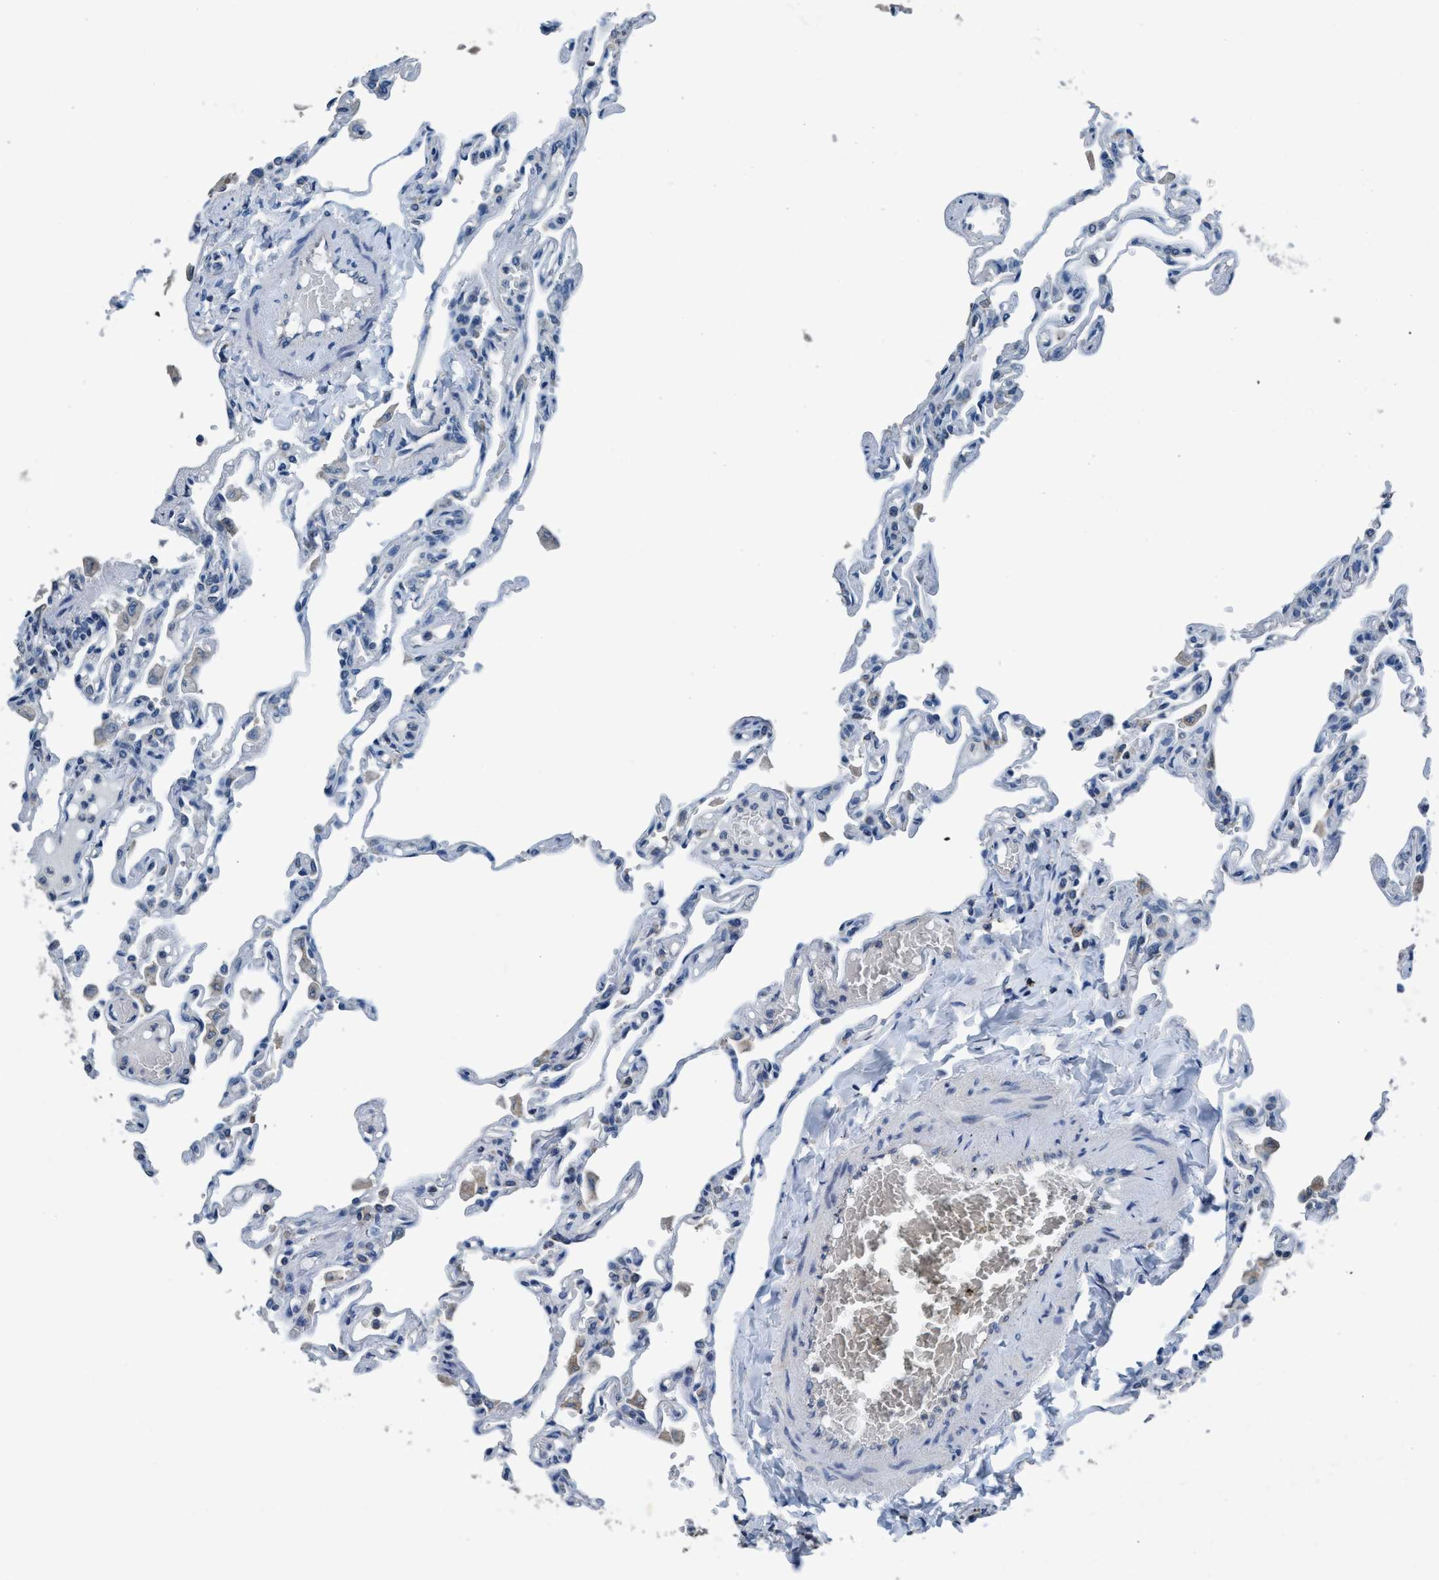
{"staining": {"intensity": "negative", "quantity": "none", "location": "none"}, "tissue": "lung", "cell_type": "Alveolar cells", "image_type": "normal", "snomed": [{"axis": "morphology", "description": "Normal tissue, NOS"}, {"axis": "topography", "description": "Lung"}], "caption": "Histopathology image shows no protein expression in alveolar cells of benign lung.", "gene": "ANKFN1", "patient": {"sex": "male", "age": 21}}